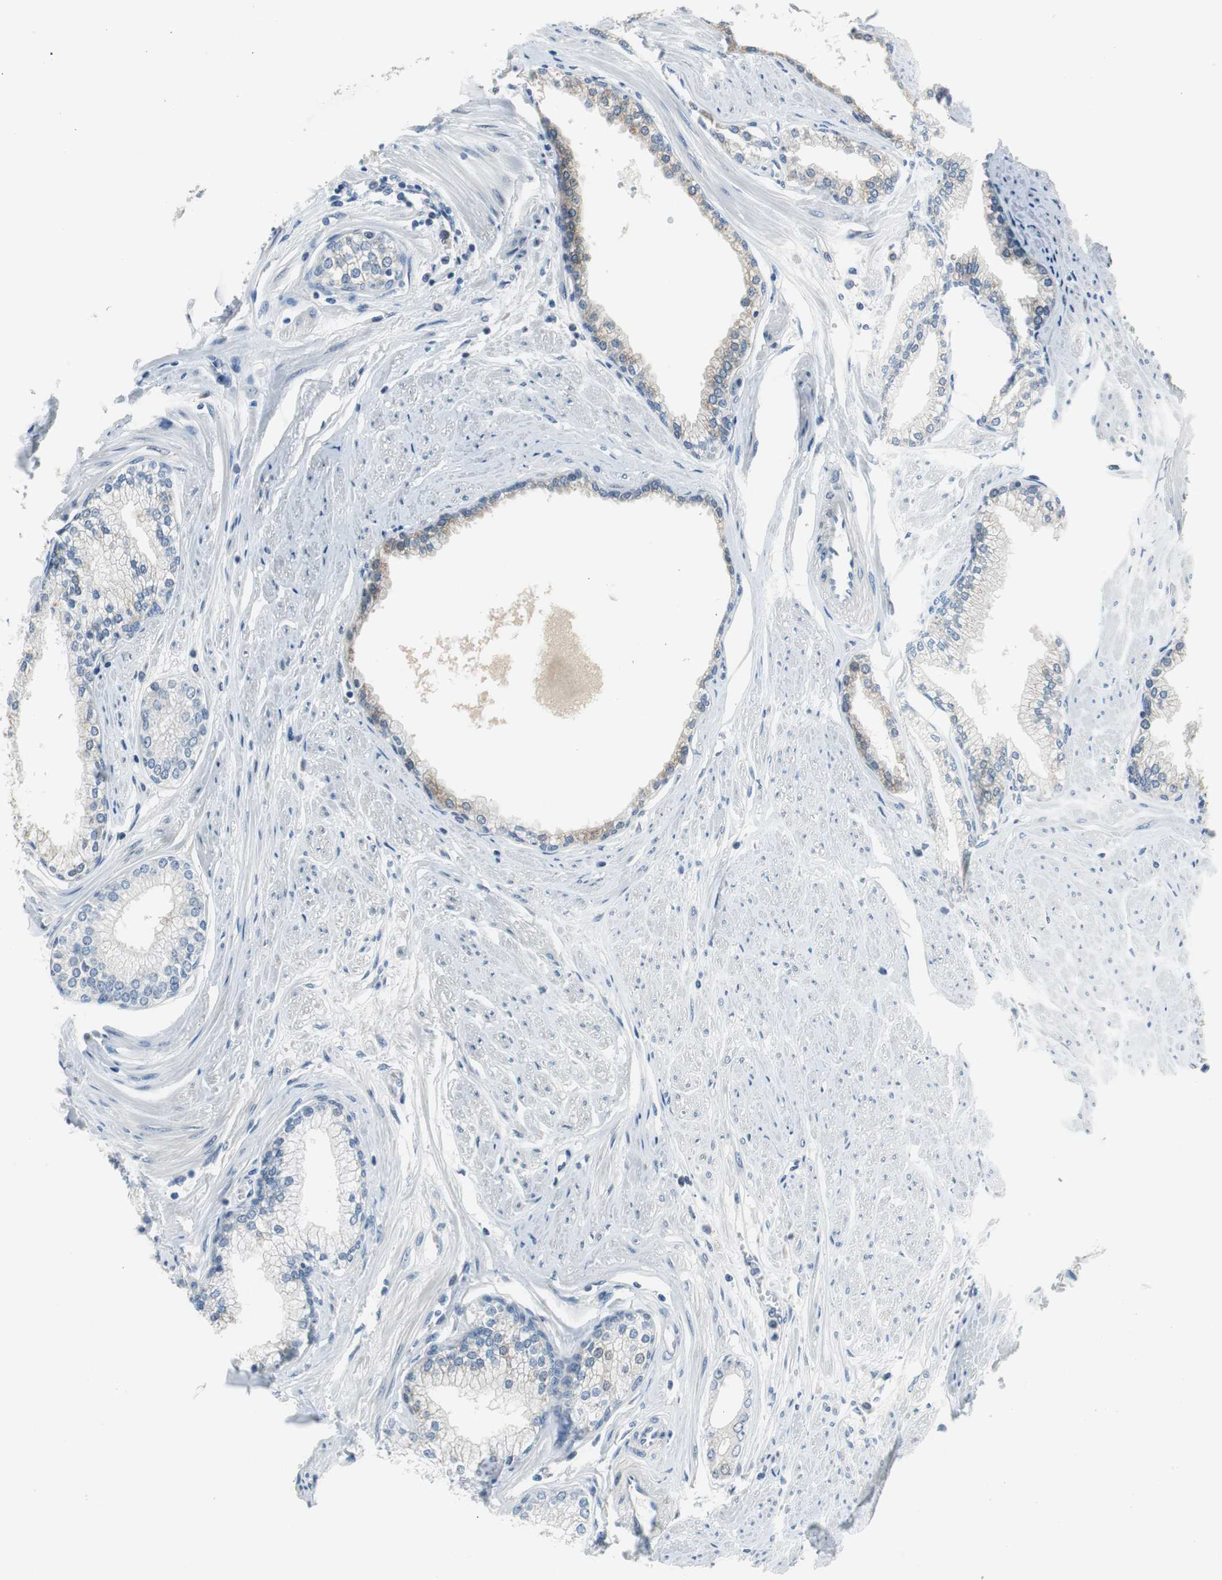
{"staining": {"intensity": "moderate", "quantity": ">75%", "location": "cytoplasmic/membranous"}, "tissue": "prostate", "cell_type": "Glandular cells", "image_type": "normal", "snomed": [{"axis": "morphology", "description": "Normal tissue, NOS"}, {"axis": "topography", "description": "Prostate"}], "caption": "Protein staining of unremarkable prostate reveals moderate cytoplasmic/membranous expression in approximately >75% of glandular cells.", "gene": "PLAA", "patient": {"sex": "male", "age": 64}}